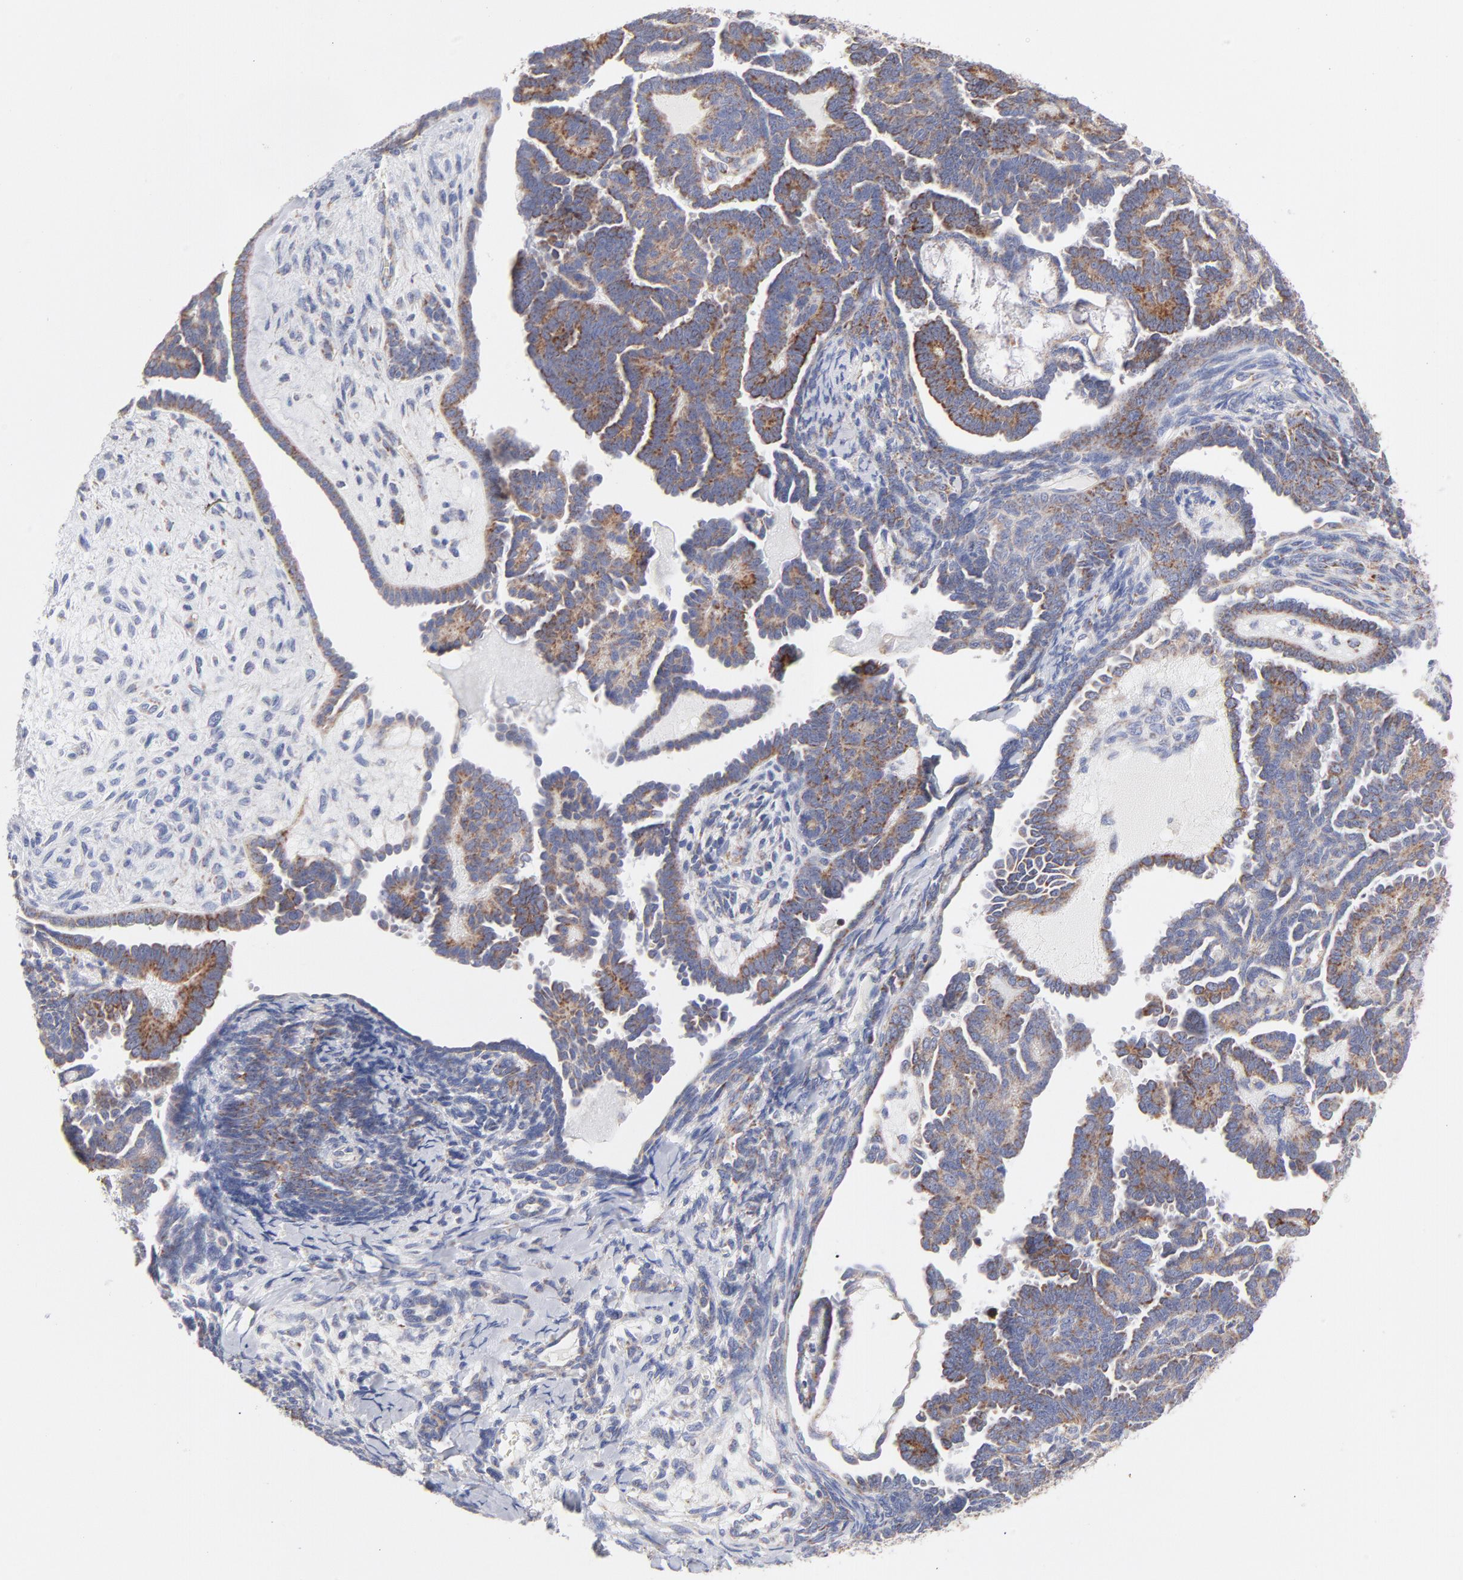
{"staining": {"intensity": "moderate", "quantity": ">75%", "location": "cytoplasmic/membranous"}, "tissue": "endometrial cancer", "cell_type": "Tumor cells", "image_type": "cancer", "snomed": [{"axis": "morphology", "description": "Neoplasm, malignant, NOS"}, {"axis": "topography", "description": "Endometrium"}], "caption": "Endometrial neoplasm (malignant) tissue demonstrates moderate cytoplasmic/membranous positivity in about >75% of tumor cells", "gene": "TIMM8A", "patient": {"sex": "female", "age": 74}}